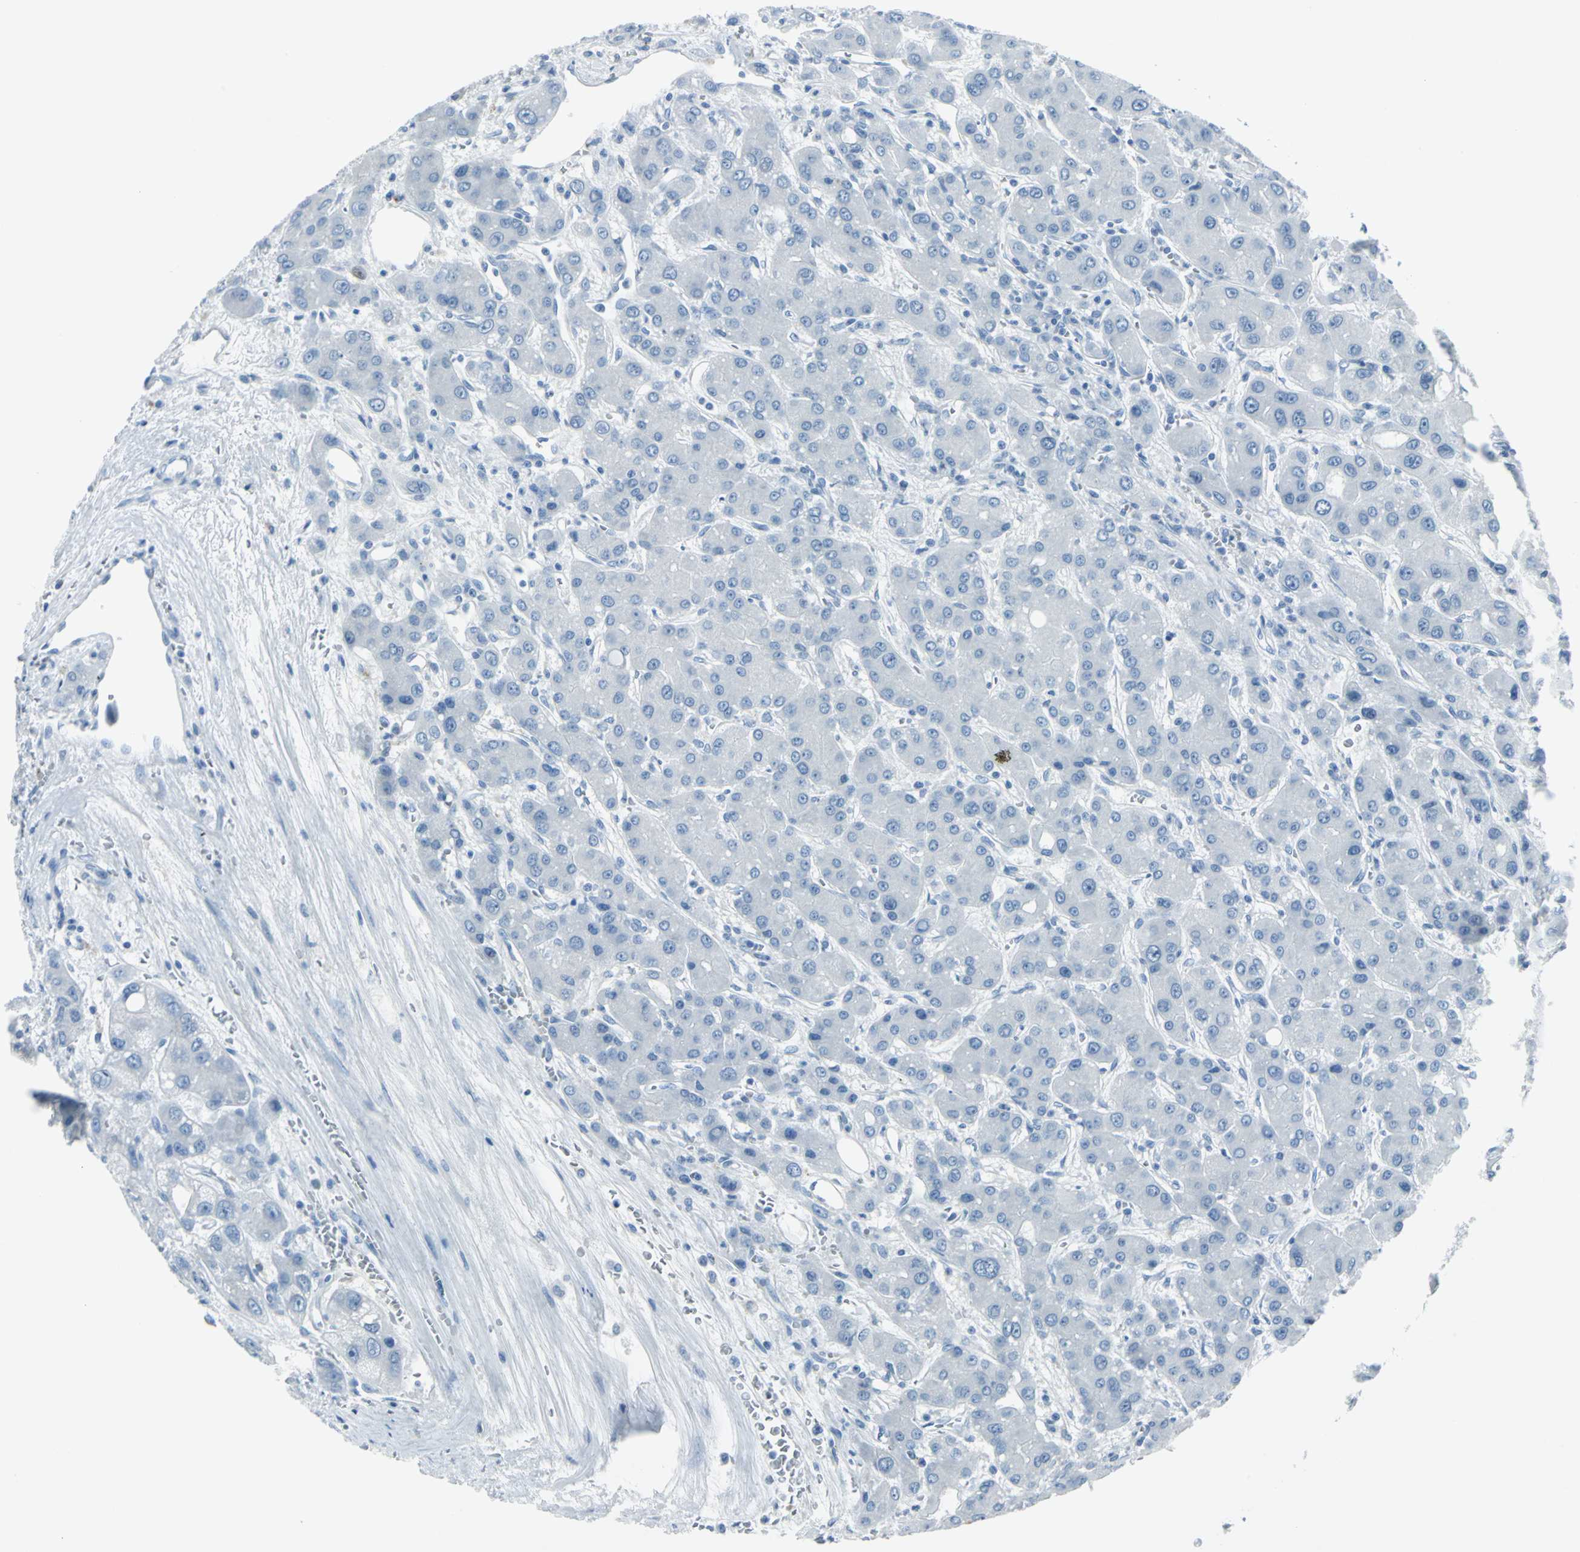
{"staining": {"intensity": "negative", "quantity": "none", "location": "none"}, "tissue": "liver cancer", "cell_type": "Tumor cells", "image_type": "cancer", "snomed": [{"axis": "morphology", "description": "Carcinoma, Hepatocellular, NOS"}, {"axis": "topography", "description": "Liver"}], "caption": "IHC histopathology image of neoplastic tissue: human liver cancer stained with DAB (3,3'-diaminobenzidine) displays no significant protein positivity in tumor cells.", "gene": "DNAI2", "patient": {"sex": "male", "age": 55}}